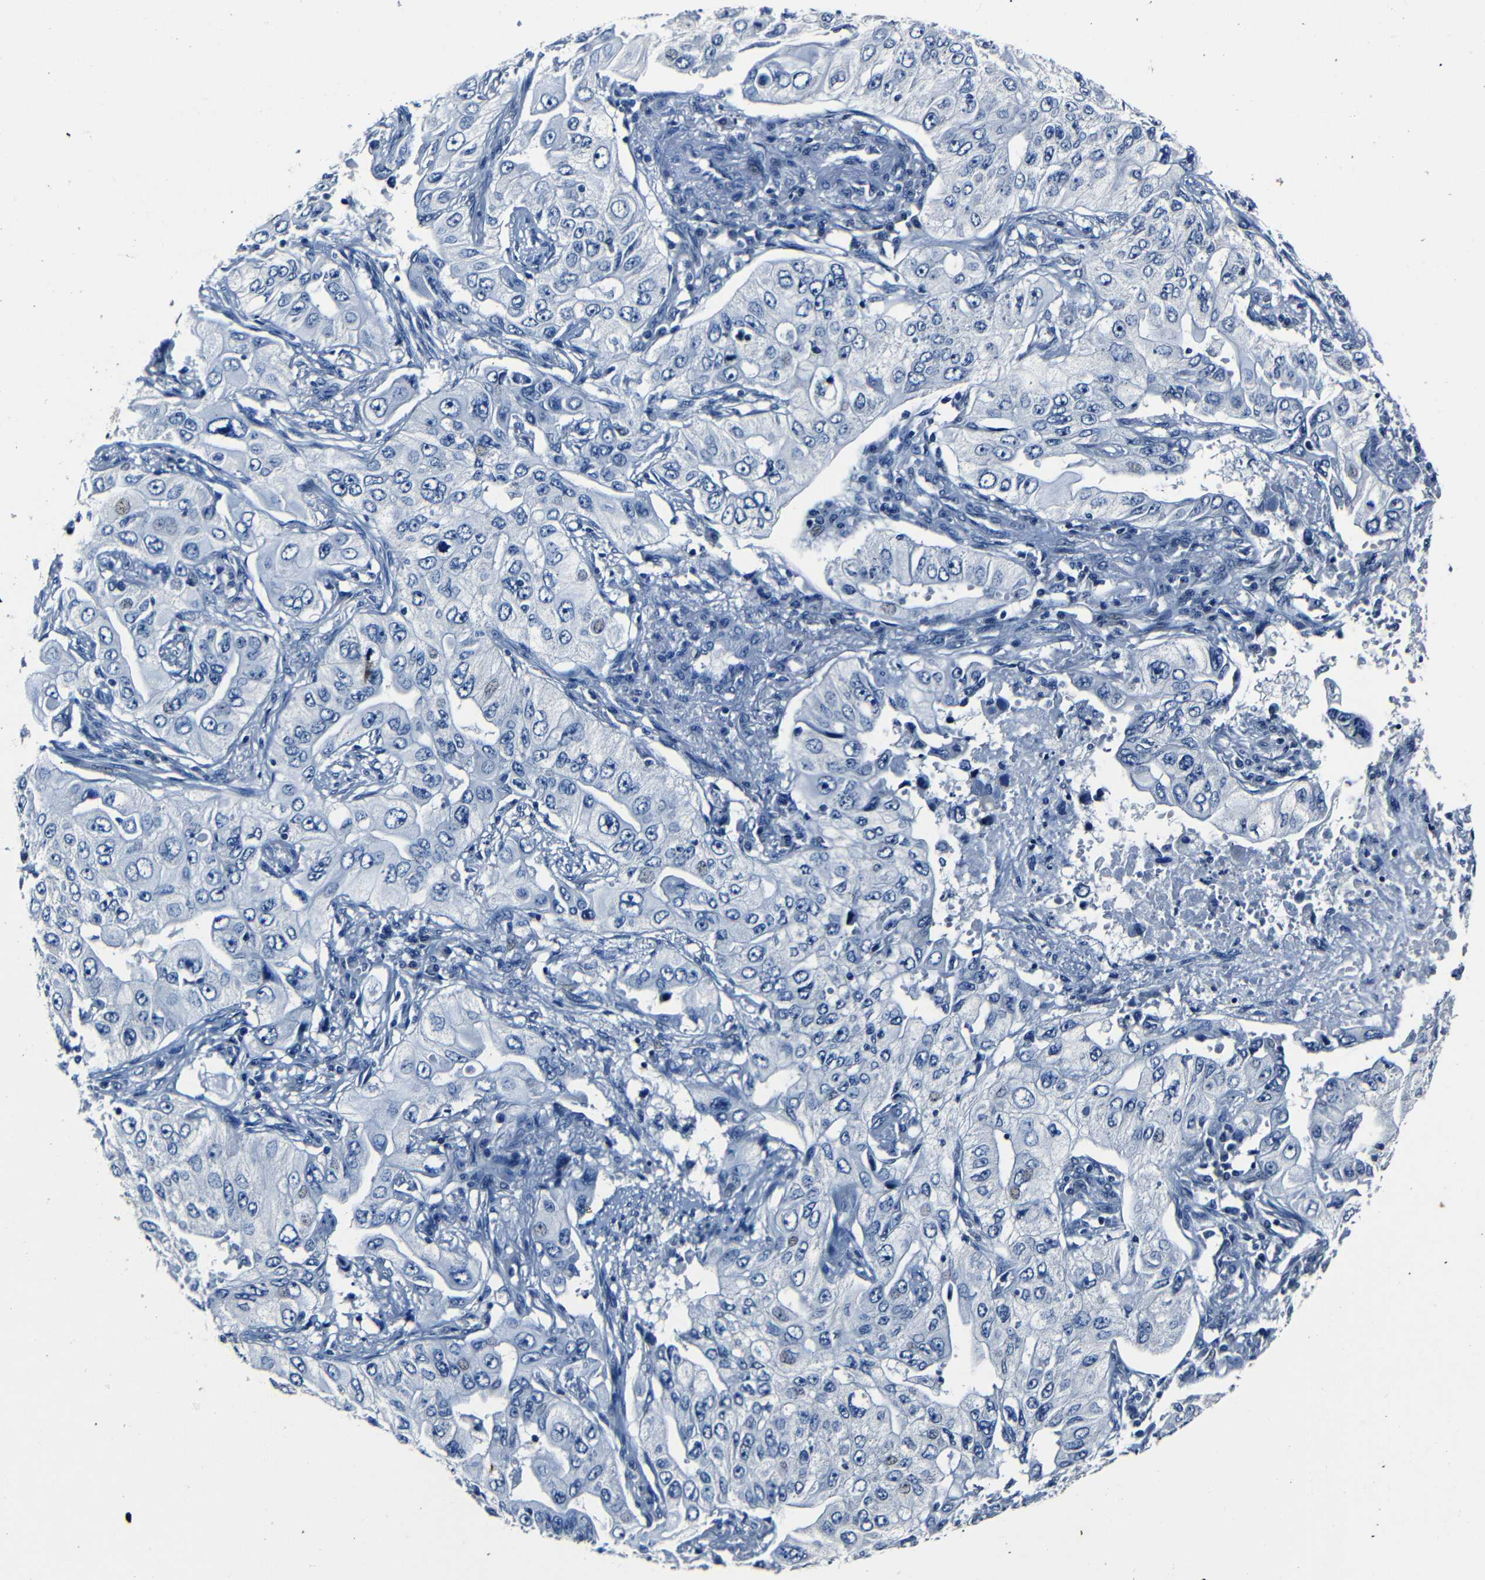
{"staining": {"intensity": "negative", "quantity": "none", "location": "none"}, "tissue": "lung cancer", "cell_type": "Tumor cells", "image_type": "cancer", "snomed": [{"axis": "morphology", "description": "Adenocarcinoma, NOS"}, {"axis": "topography", "description": "Lung"}], "caption": "Adenocarcinoma (lung) was stained to show a protein in brown. There is no significant positivity in tumor cells.", "gene": "NCMAP", "patient": {"sex": "male", "age": 84}}